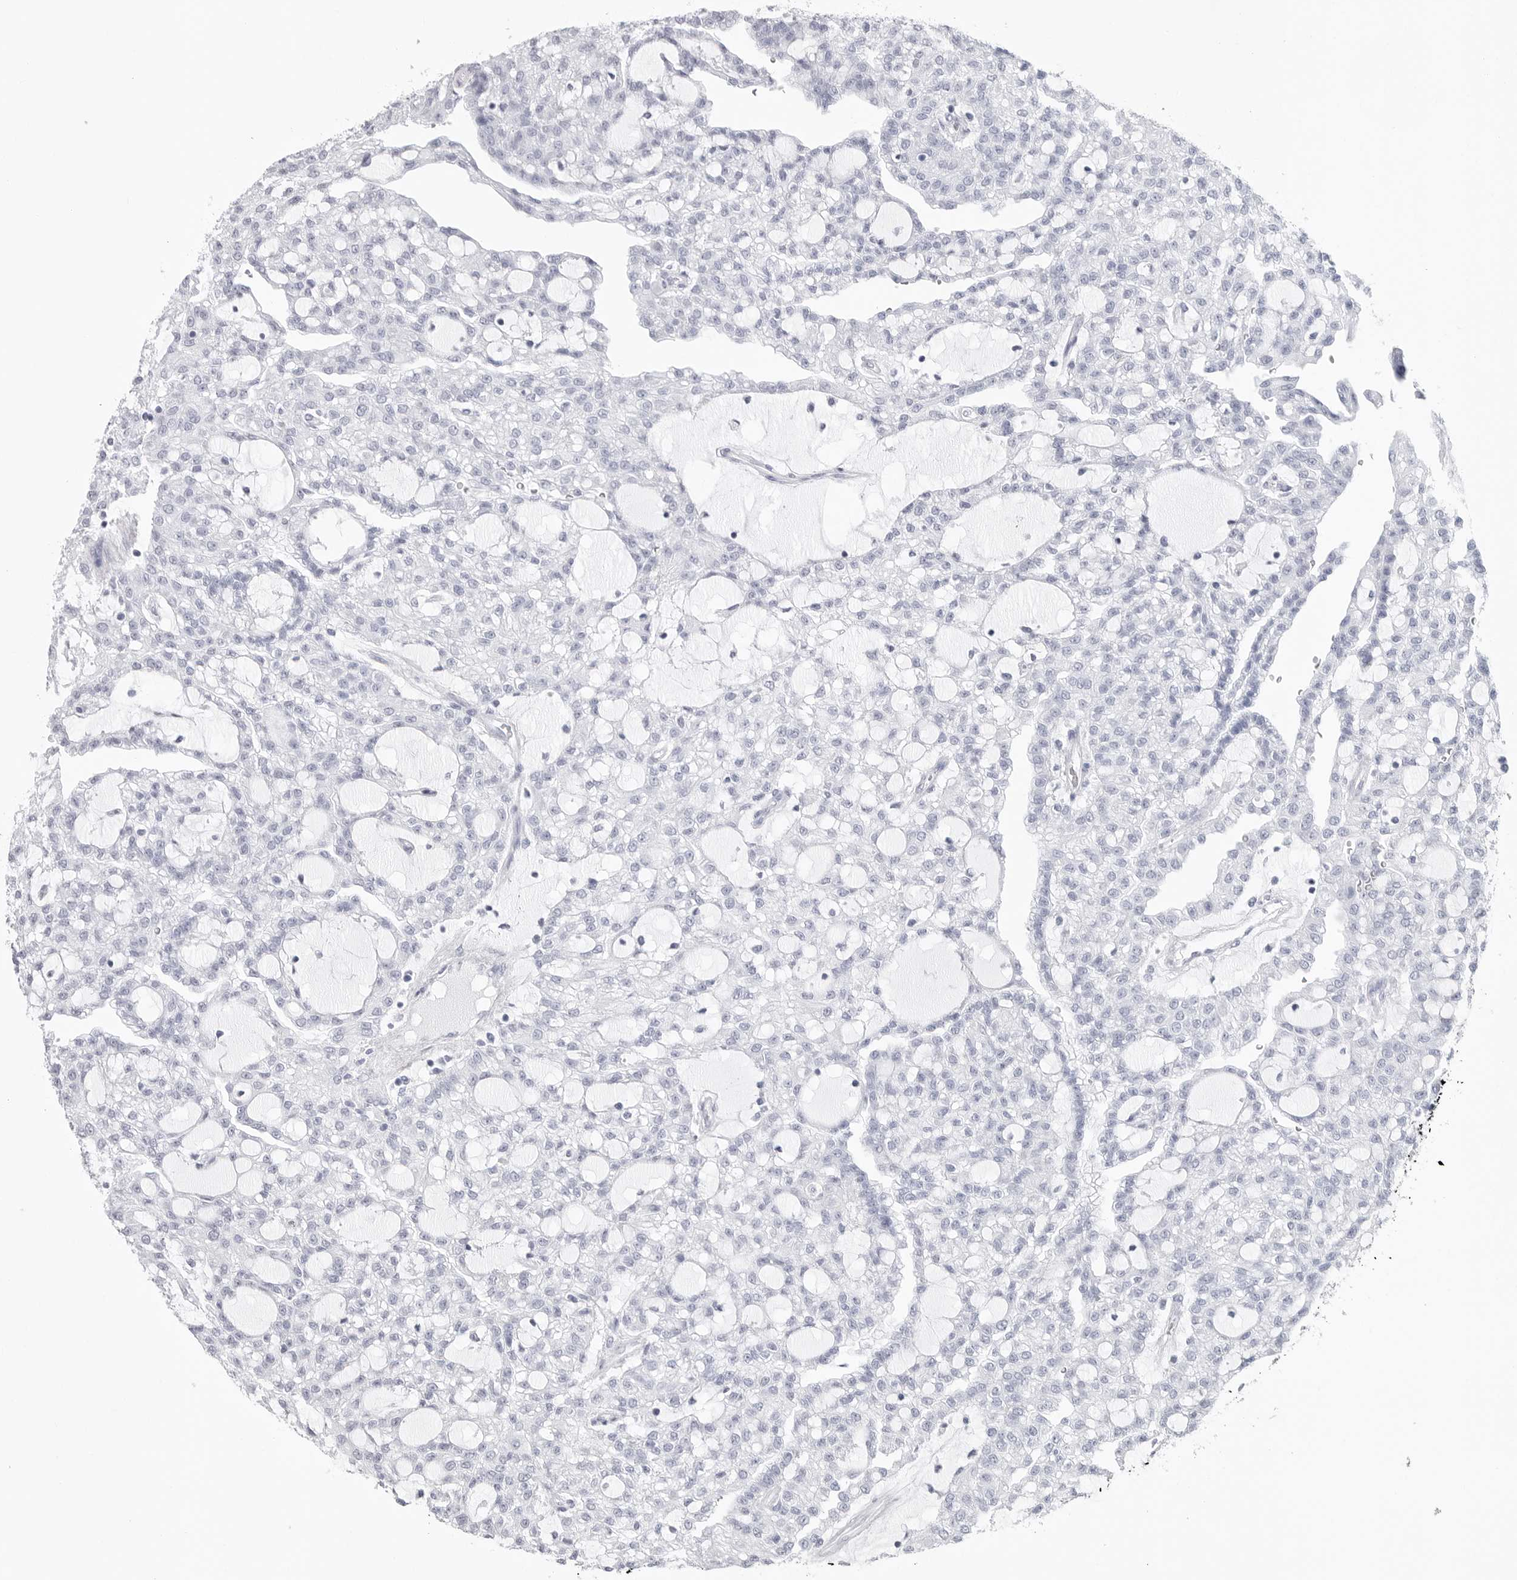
{"staining": {"intensity": "negative", "quantity": "none", "location": "none"}, "tissue": "renal cancer", "cell_type": "Tumor cells", "image_type": "cancer", "snomed": [{"axis": "morphology", "description": "Adenocarcinoma, NOS"}, {"axis": "topography", "description": "Kidney"}], "caption": "Tumor cells are negative for brown protein staining in renal adenocarcinoma.", "gene": "CST2", "patient": {"sex": "male", "age": 63}}